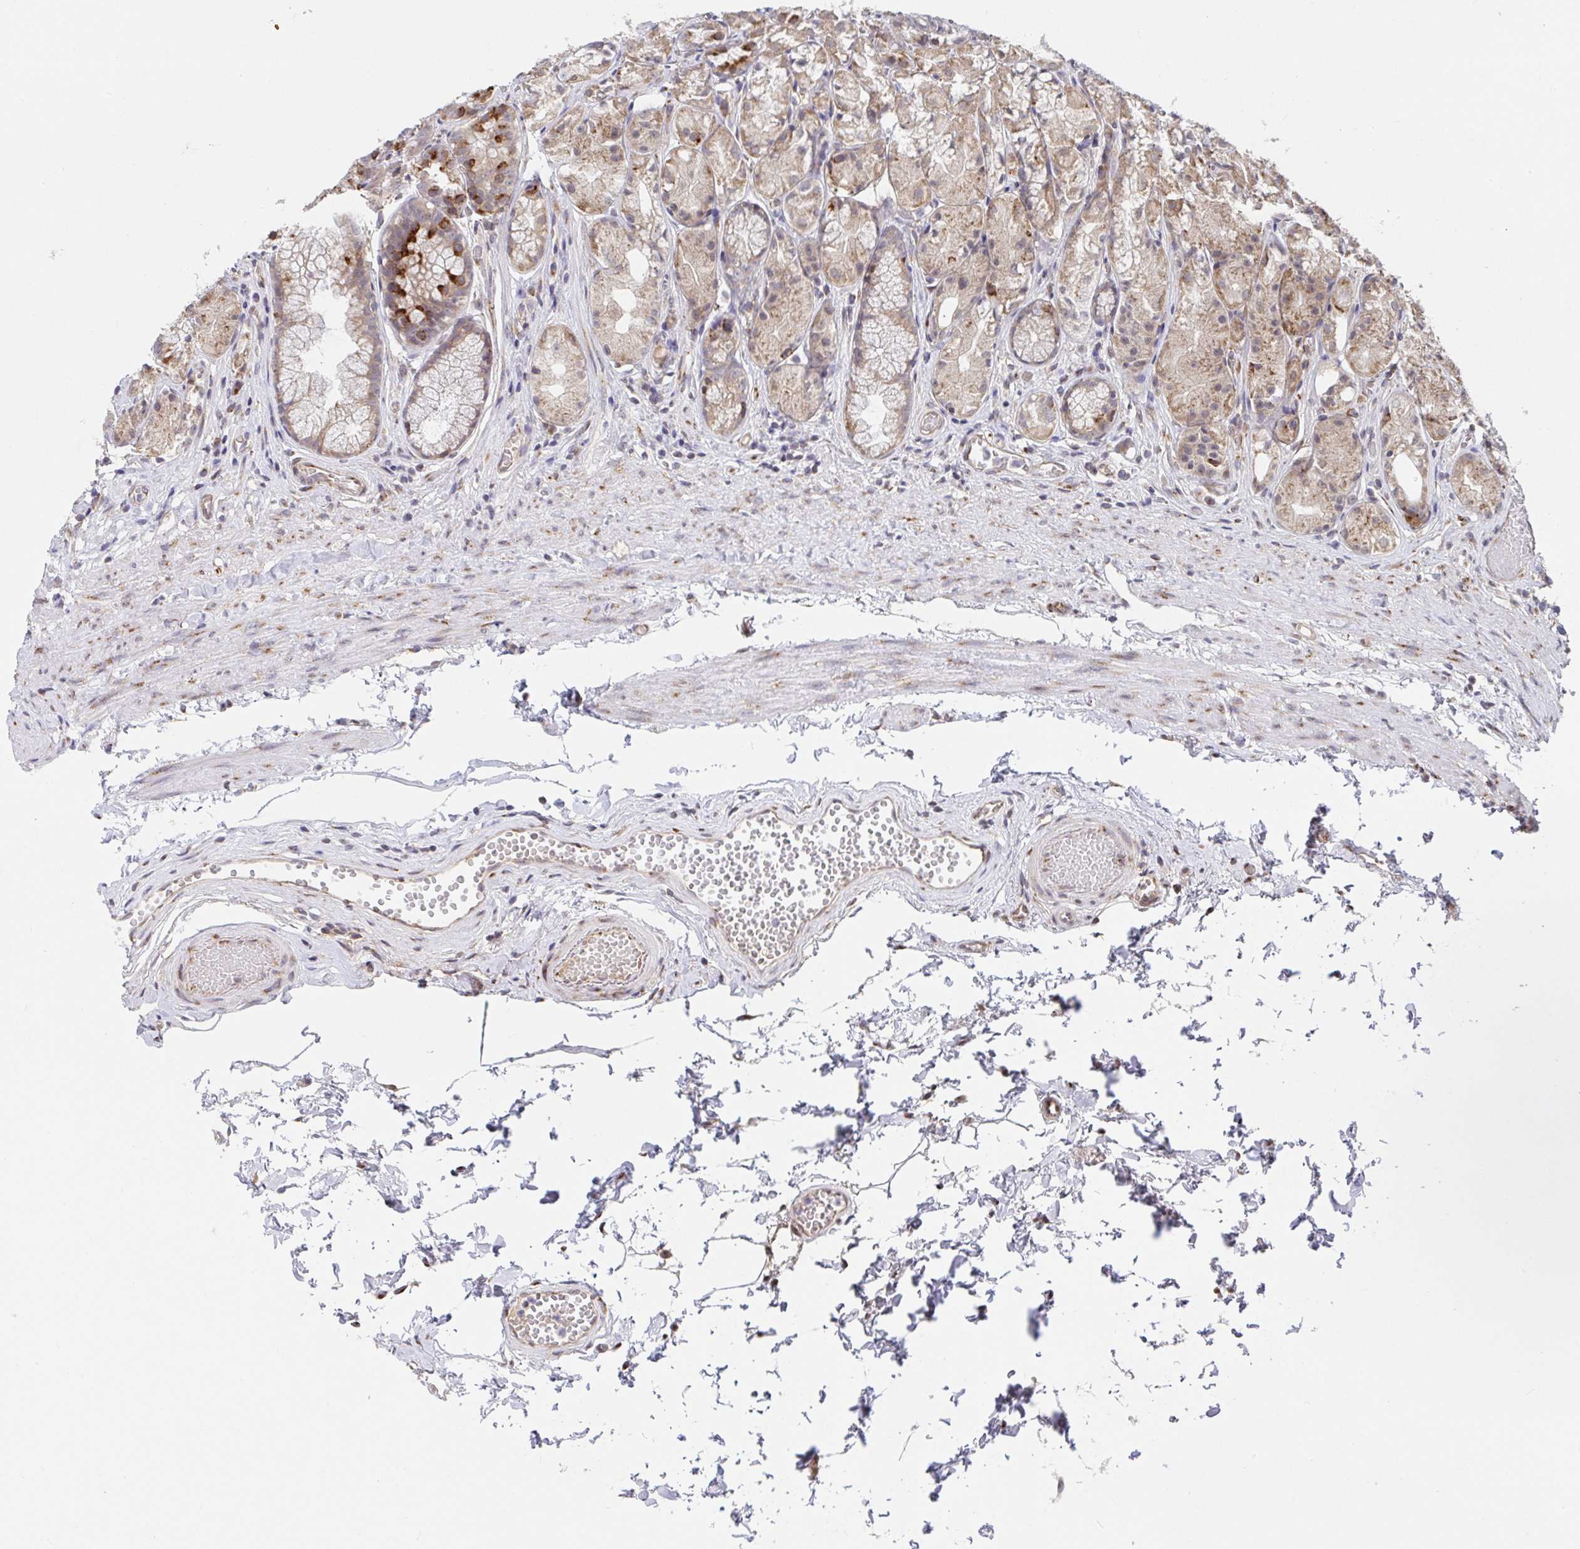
{"staining": {"intensity": "moderate", "quantity": "<25%", "location": "cytoplasmic/membranous"}, "tissue": "stomach", "cell_type": "Glandular cells", "image_type": "normal", "snomed": [{"axis": "morphology", "description": "Normal tissue, NOS"}, {"axis": "topography", "description": "Stomach"}], "caption": "Stomach stained for a protein (brown) exhibits moderate cytoplasmic/membranous positive expression in about <25% of glandular cells.", "gene": "ATP5MJ", "patient": {"sex": "male", "age": 70}}